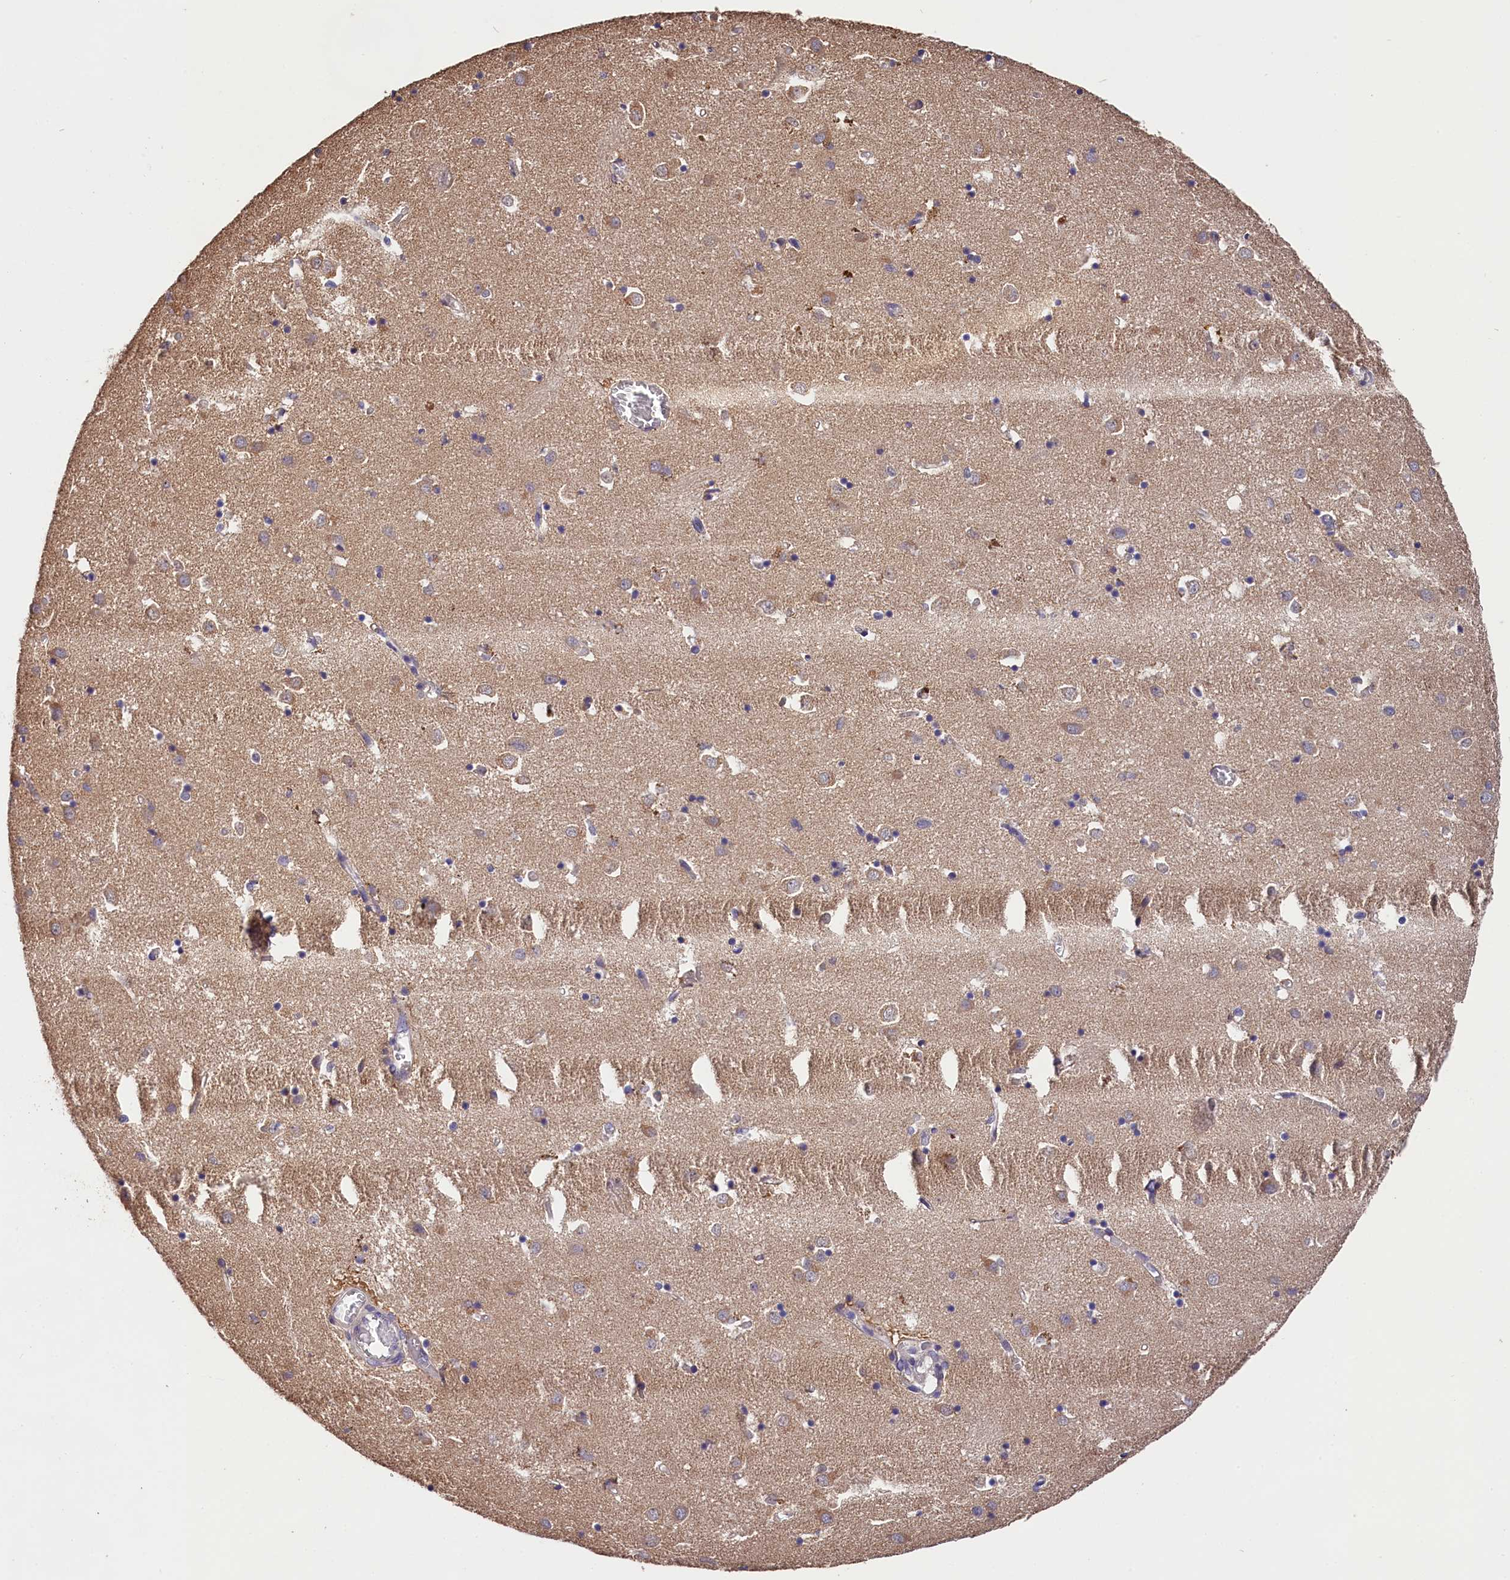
{"staining": {"intensity": "negative", "quantity": "none", "location": "none"}, "tissue": "caudate", "cell_type": "Glial cells", "image_type": "normal", "snomed": [{"axis": "morphology", "description": "Normal tissue, NOS"}, {"axis": "topography", "description": "Lateral ventricle wall"}], "caption": "Glial cells are negative for protein expression in unremarkable human caudate.", "gene": "OAS3", "patient": {"sex": "male", "age": 70}}